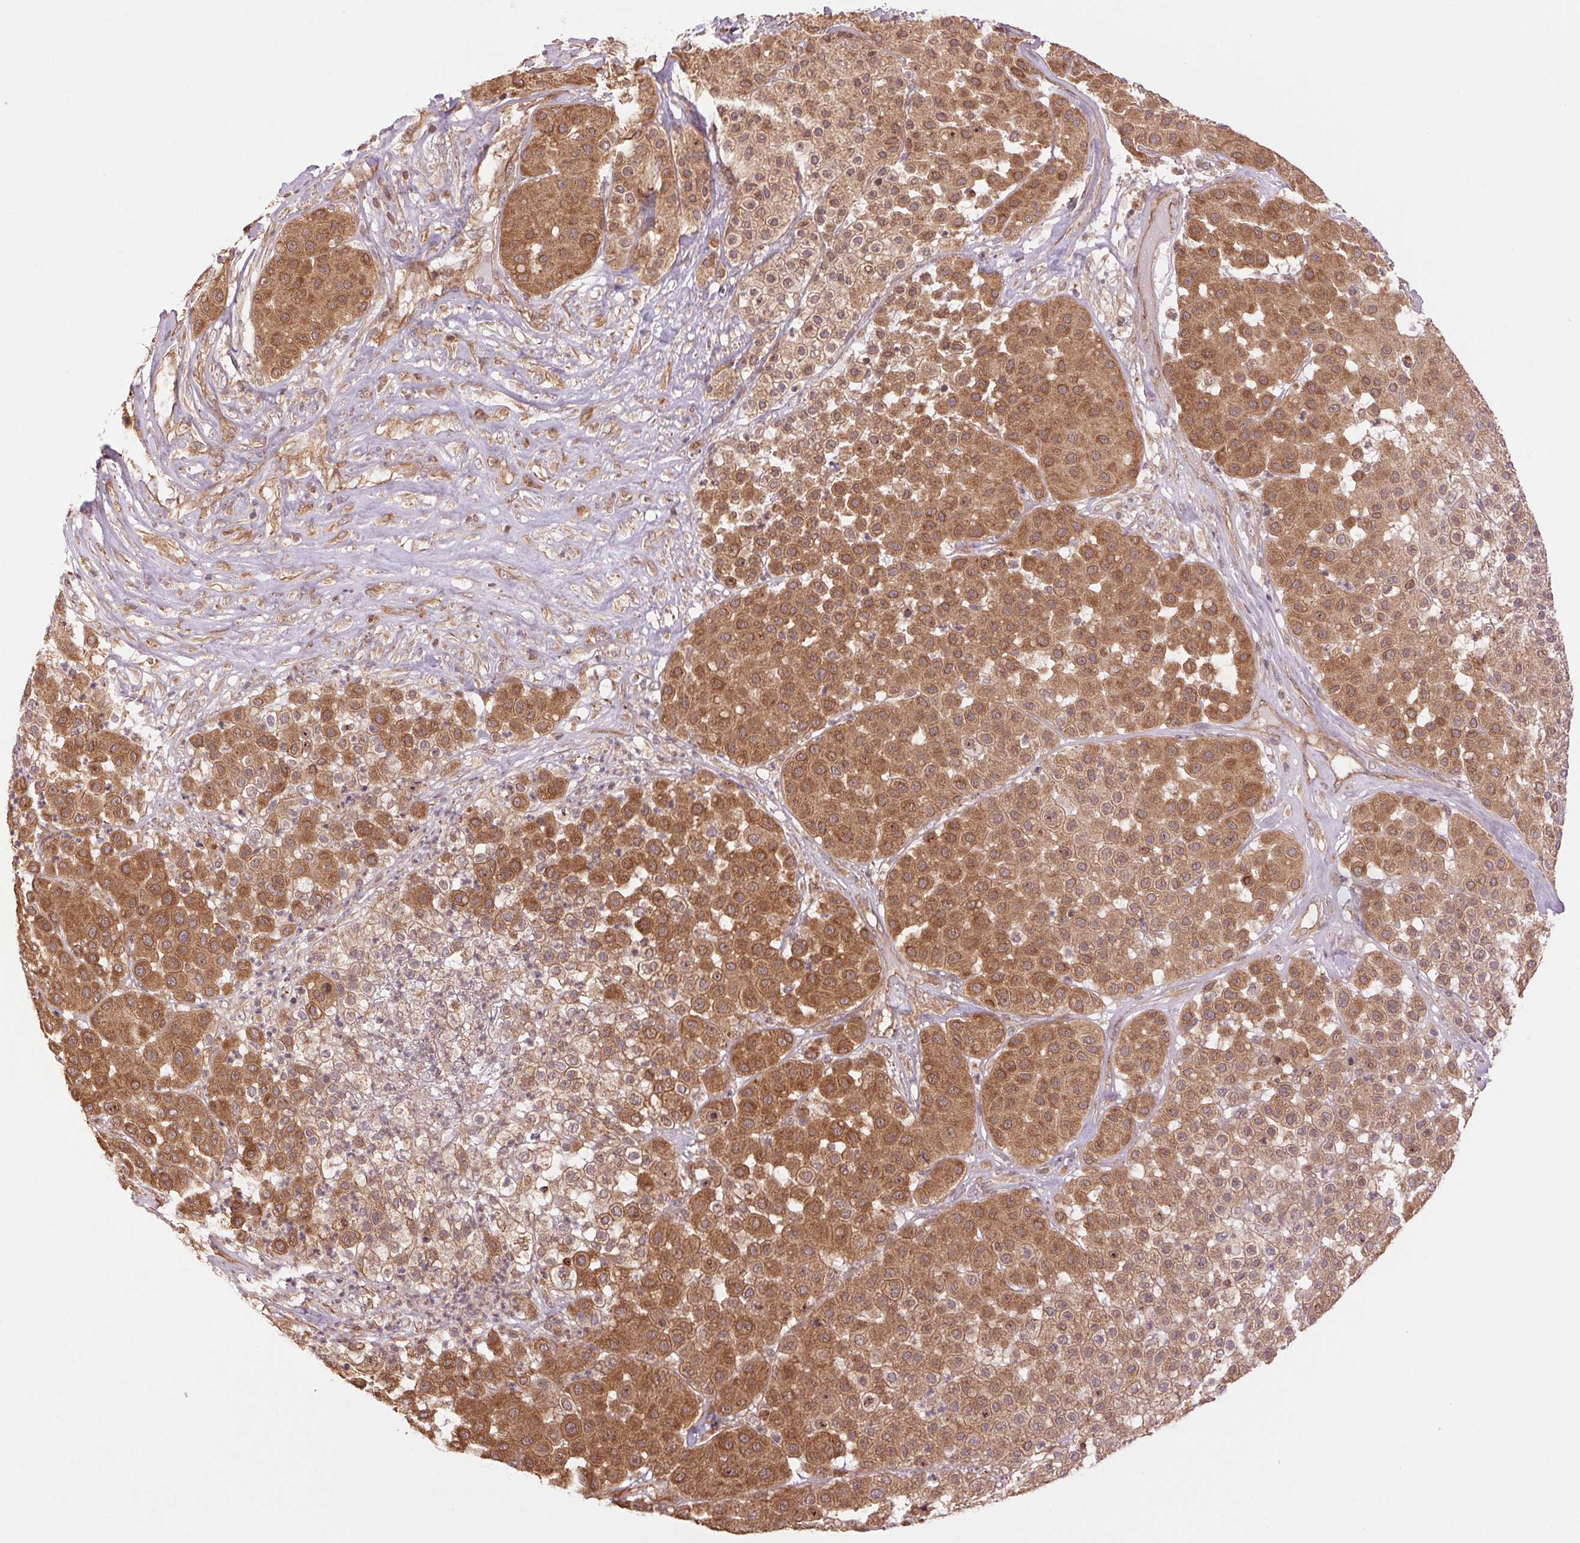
{"staining": {"intensity": "moderate", "quantity": ">75%", "location": "cytoplasmic/membranous"}, "tissue": "melanoma", "cell_type": "Tumor cells", "image_type": "cancer", "snomed": [{"axis": "morphology", "description": "Malignant melanoma, Metastatic site"}, {"axis": "topography", "description": "Smooth muscle"}], "caption": "The photomicrograph demonstrates immunohistochemical staining of melanoma. There is moderate cytoplasmic/membranous staining is identified in about >75% of tumor cells.", "gene": "STARD7", "patient": {"sex": "male", "age": 41}}